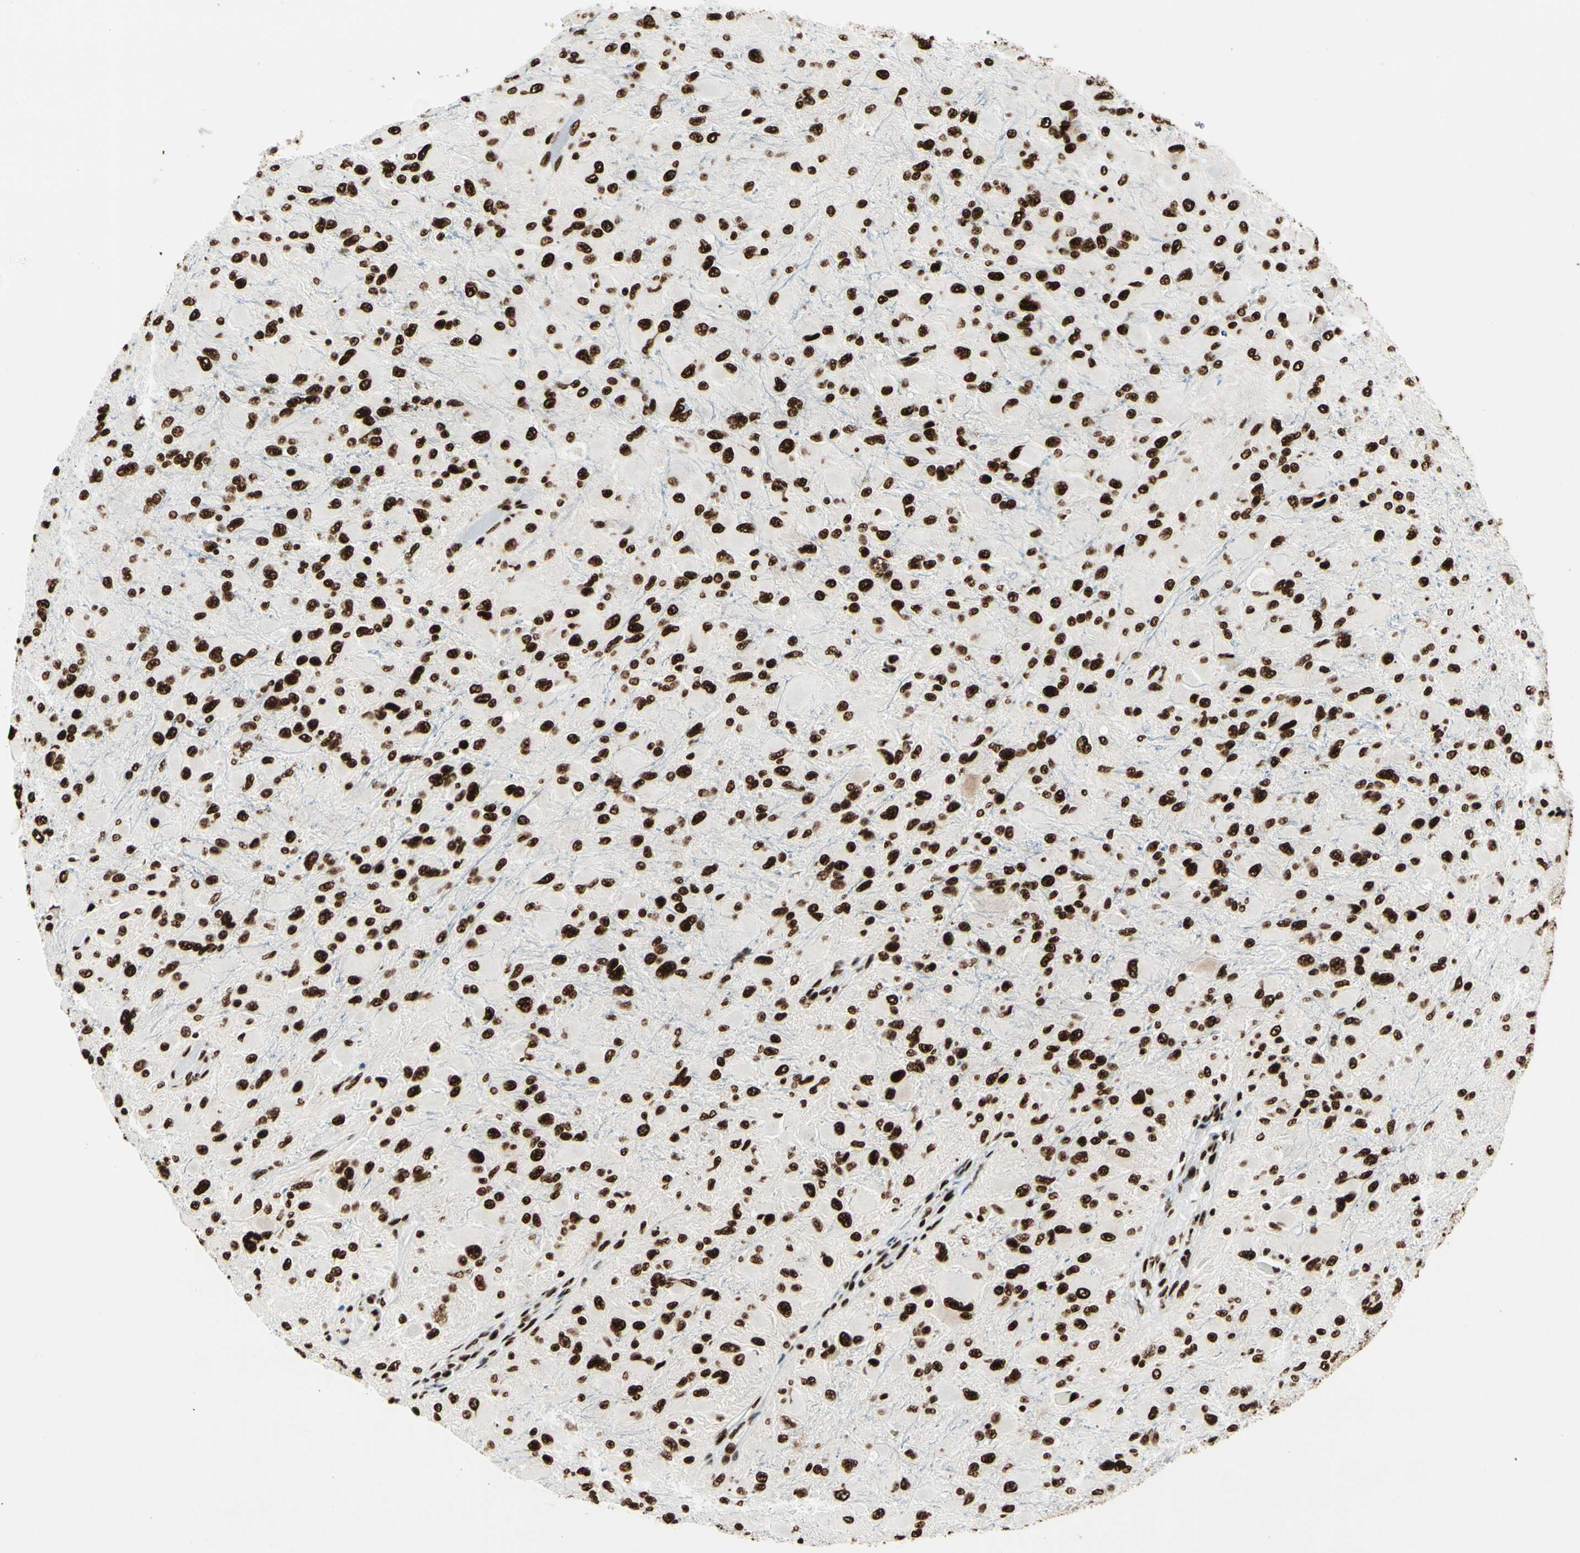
{"staining": {"intensity": "strong", "quantity": ">75%", "location": "nuclear"}, "tissue": "glioma", "cell_type": "Tumor cells", "image_type": "cancer", "snomed": [{"axis": "morphology", "description": "Glioma, malignant, High grade"}, {"axis": "topography", "description": "Cerebral cortex"}], "caption": "Immunohistochemical staining of human glioma displays strong nuclear protein positivity in approximately >75% of tumor cells.", "gene": "CCAR1", "patient": {"sex": "female", "age": 36}}